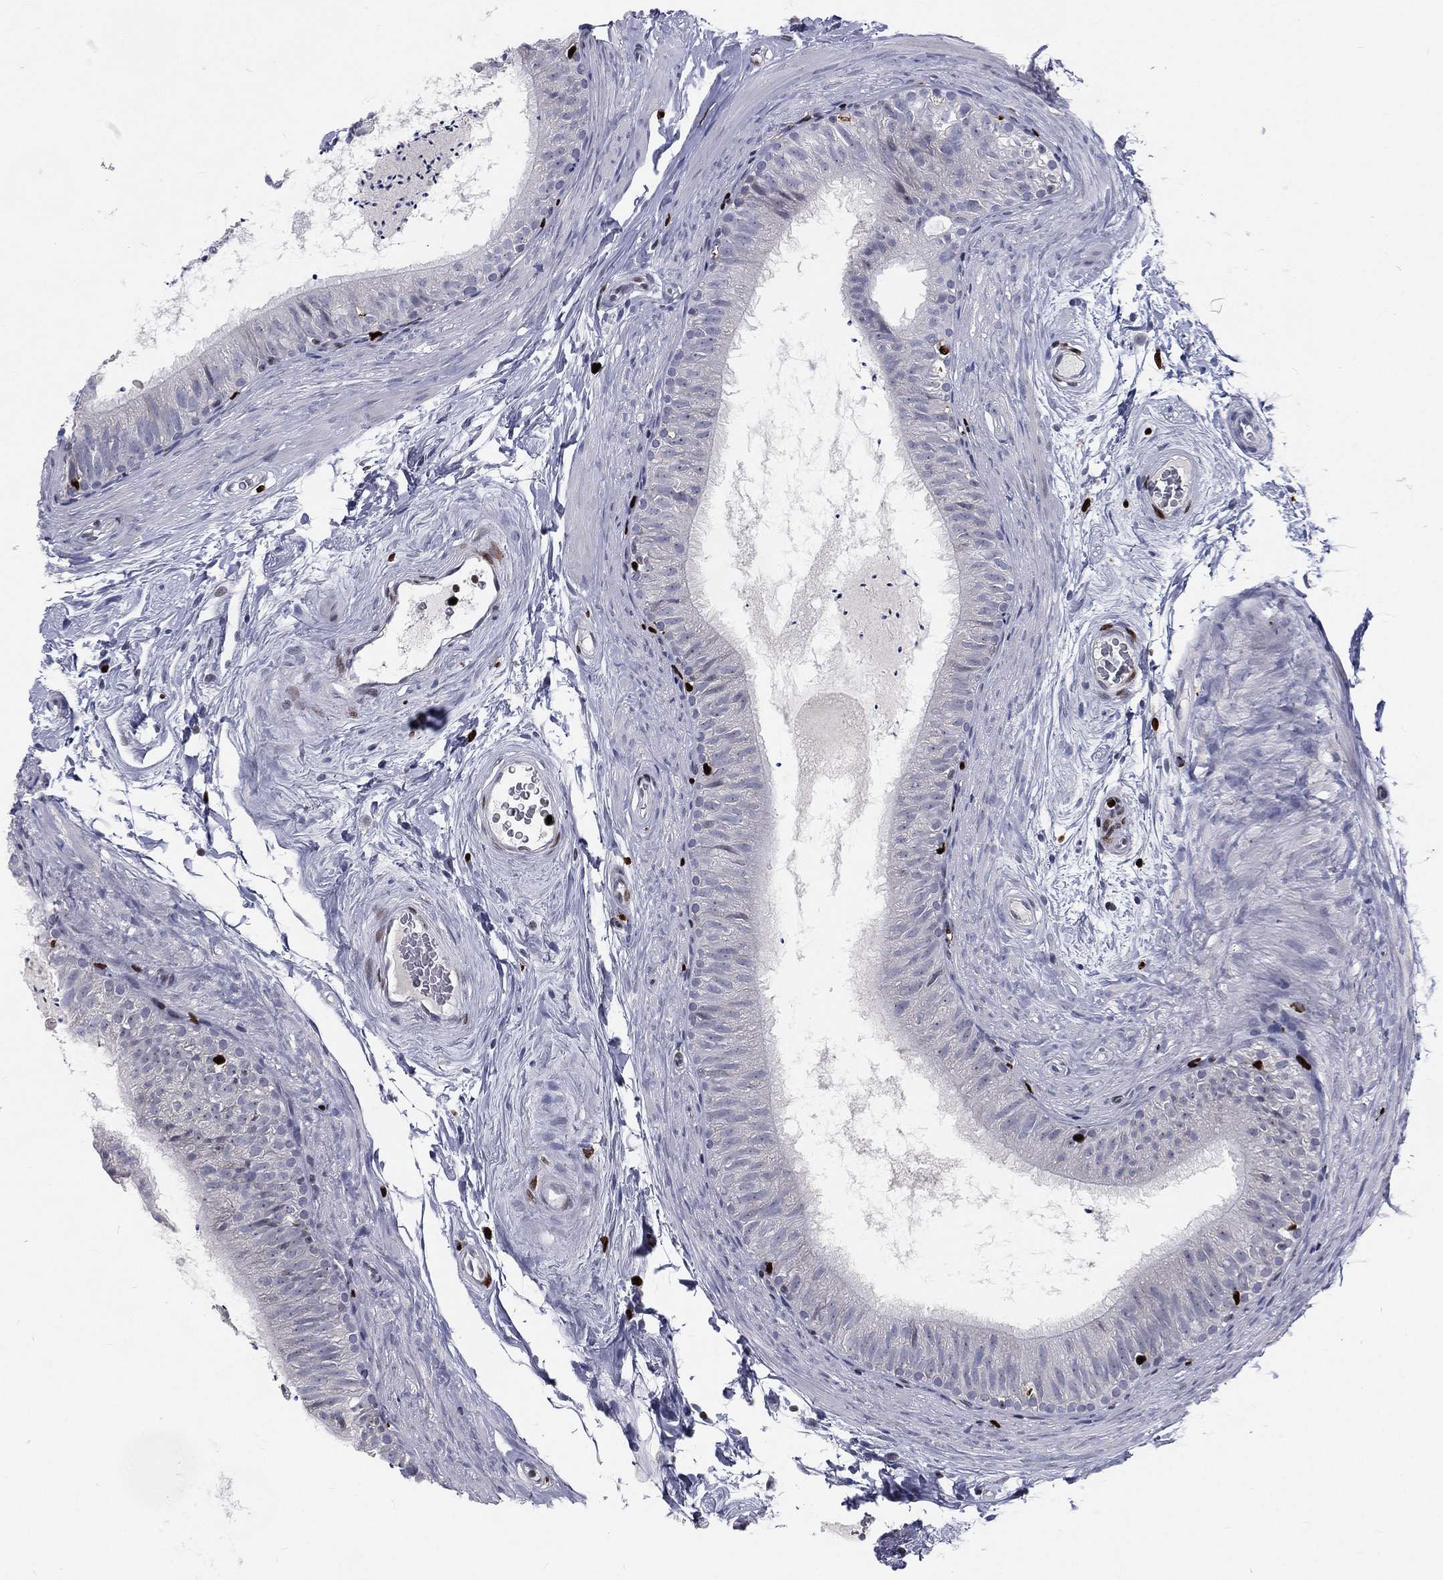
{"staining": {"intensity": "negative", "quantity": "none", "location": "none"}, "tissue": "epididymis", "cell_type": "Glandular cells", "image_type": "normal", "snomed": [{"axis": "morphology", "description": "Normal tissue, NOS"}, {"axis": "topography", "description": "Epididymis"}], "caption": "This is an IHC micrograph of normal human epididymis. There is no staining in glandular cells.", "gene": "MNDA", "patient": {"sex": "male", "age": 34}}